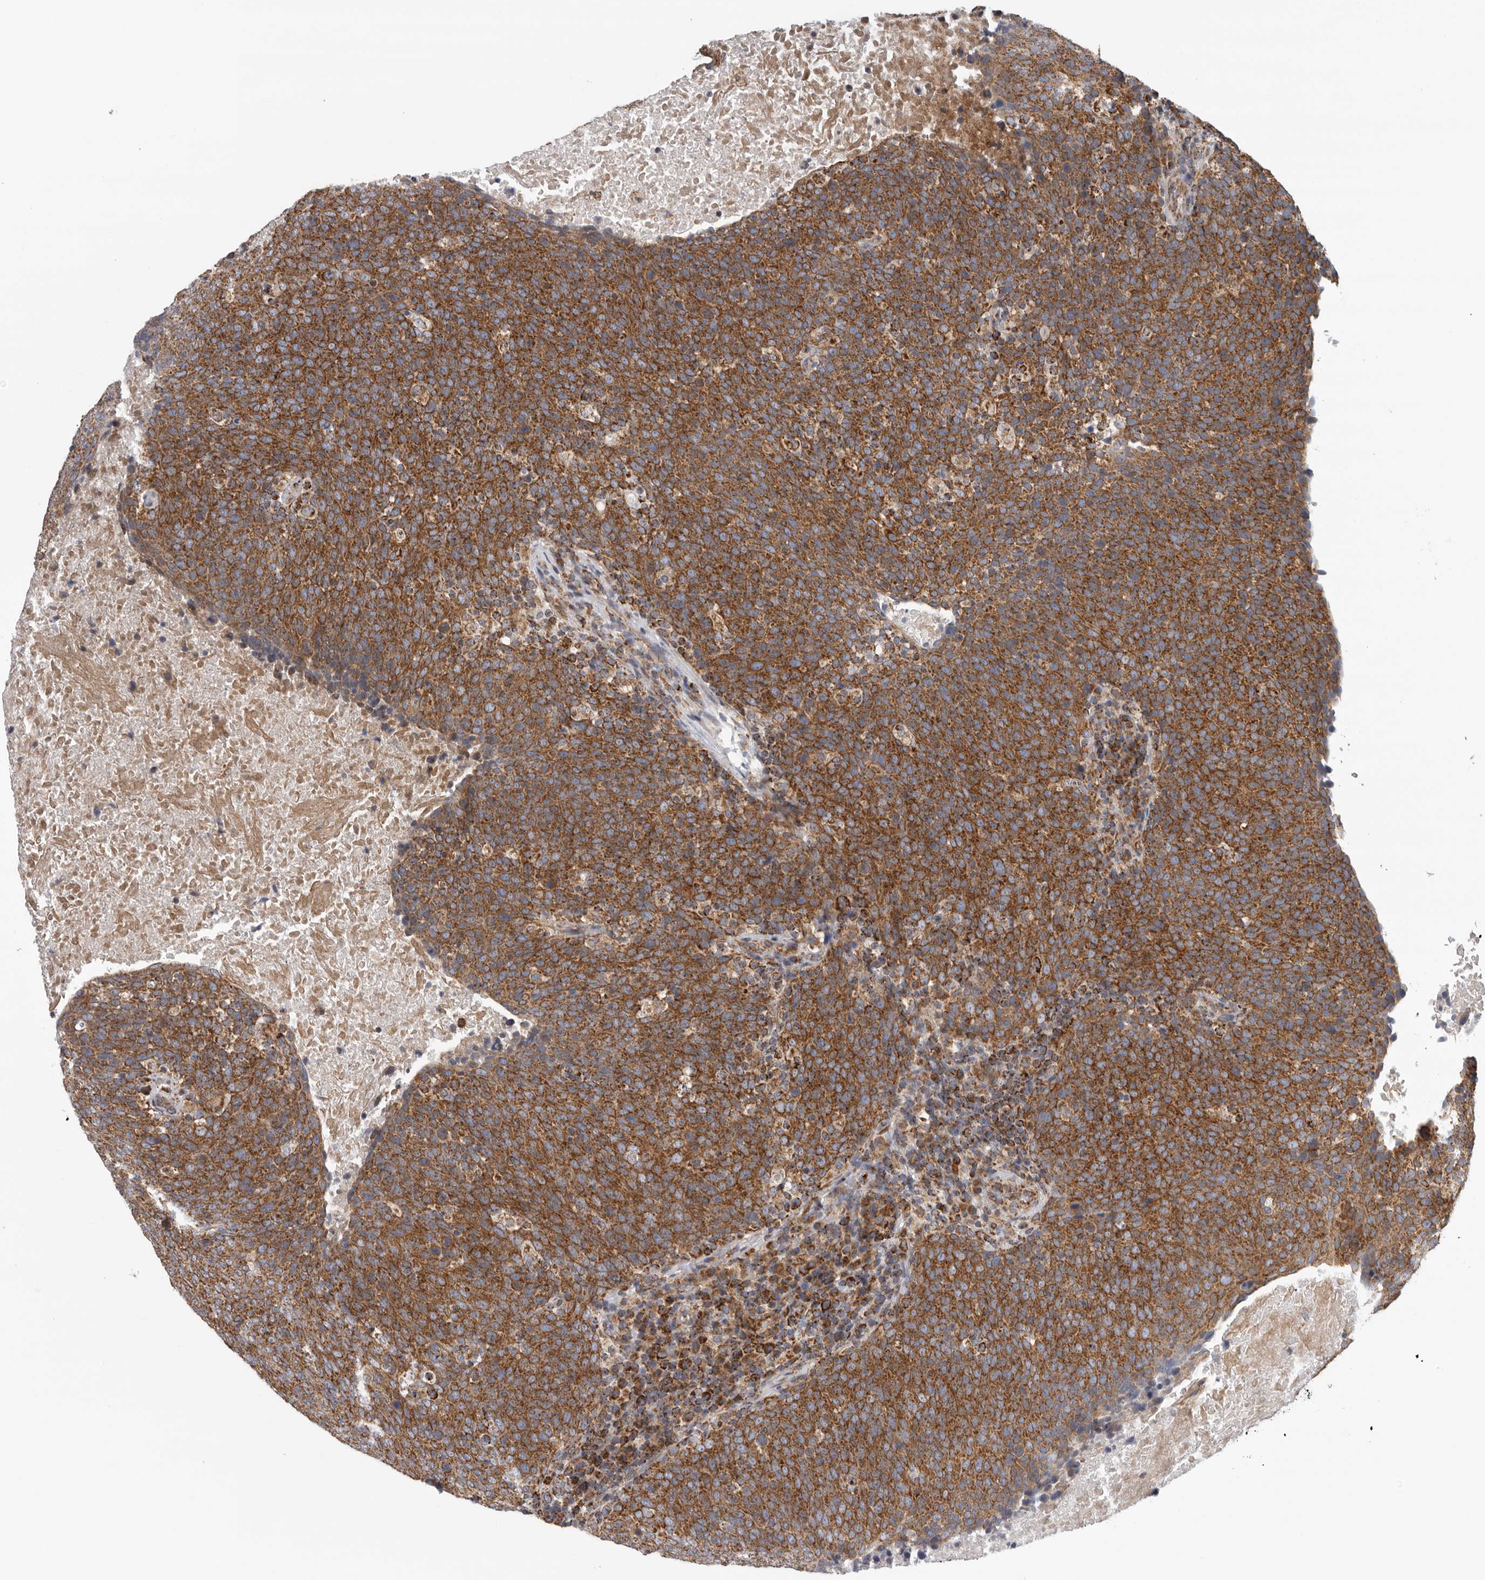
{"staining": {"intensity": "strong", "quantity": ">75%", "location": "cytoplasmic/membranous"}, "tissue": "head and neck cancer", "cell_type": "Tumor cells", "image_type": "cancer", "snomed": [{"axis": "morphology", "description": "Squamous cell carcinoma, NOS"}, {"axis": "morphology", "description": "Squamous cell carcinoma, metastatic, NOS"}, {"axis": "topography", "description": "Lymph node"}, {"axis": "topography", "description": "Head-Neck"}], "caption": "A high amount of strong cytoplasmic/membranous positivity is seen in about >75% of tumor cells in head and neck cancer tissue.", "gene": "FKBP8", "patient": {"sex": "male", "age": 62}}